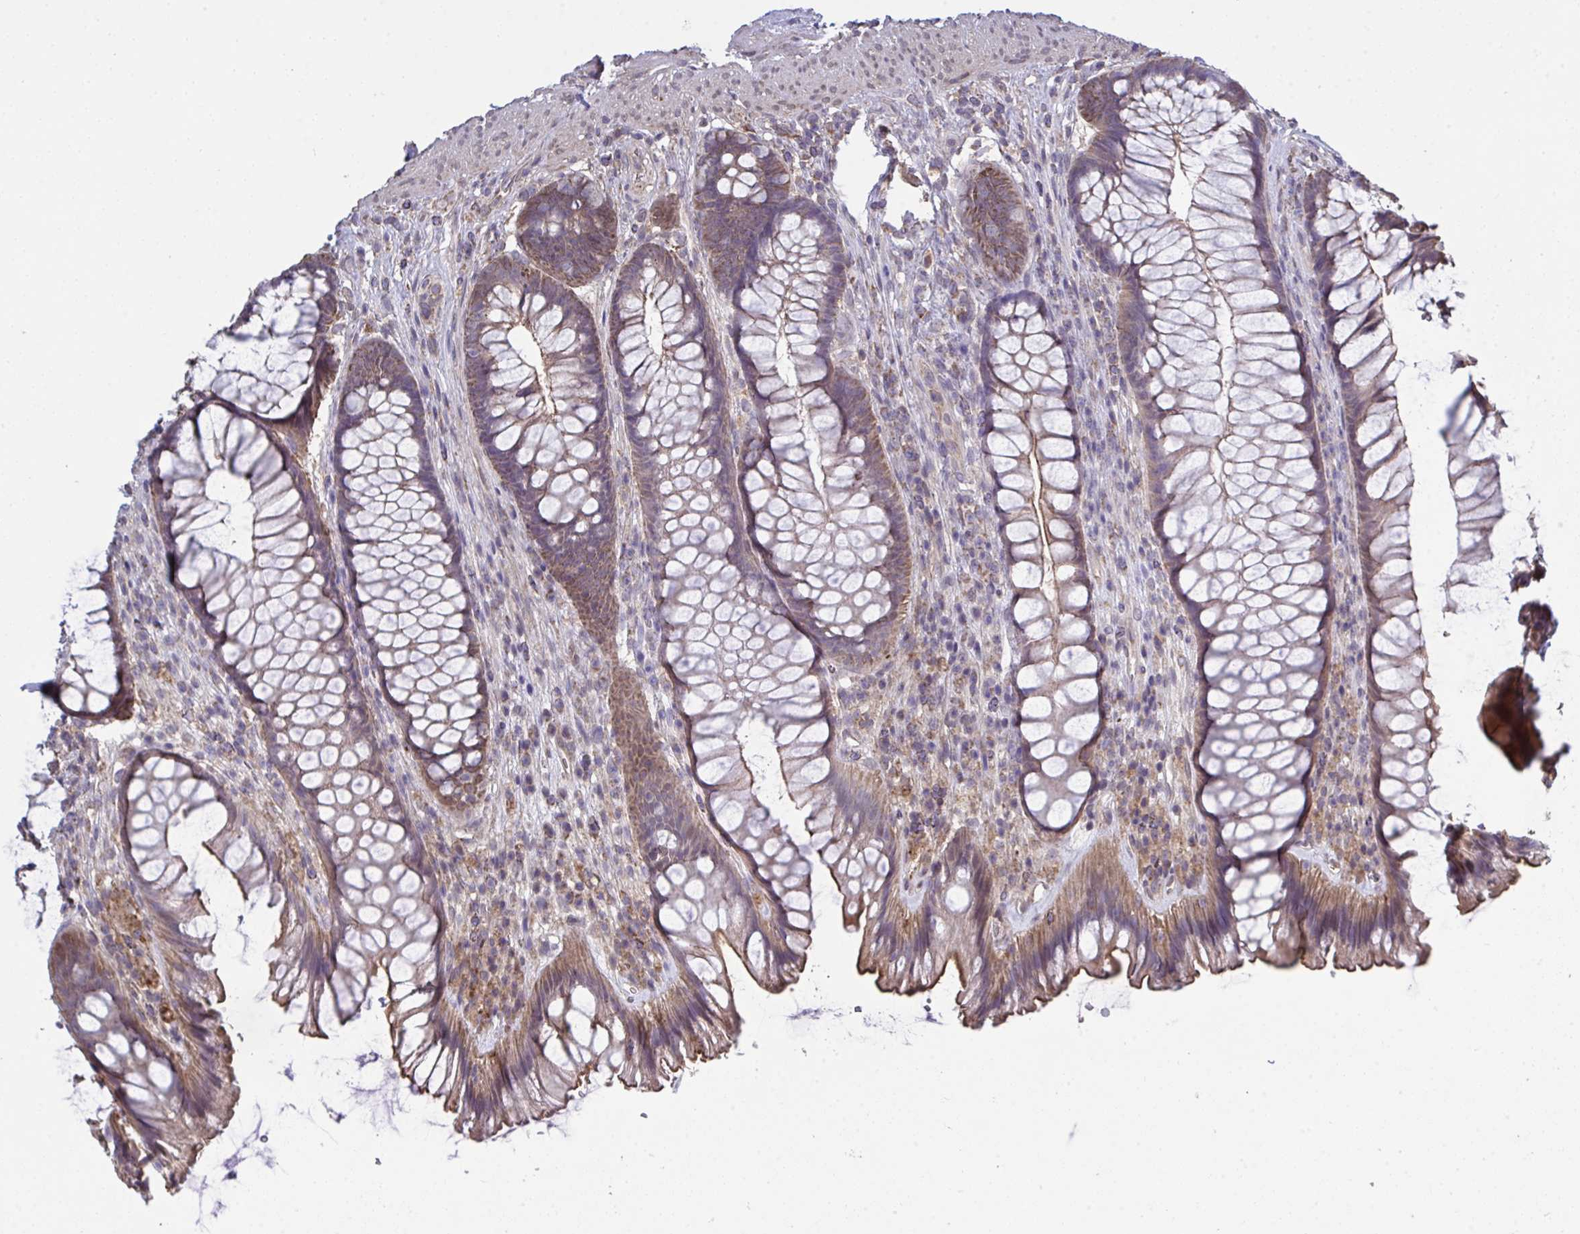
{"staining": {"intensity": "weak", "quantity": ">75%", "location": "cytoplasmic/membranous"}, "tissue": "rectum", "cell_type": "Glandular cells", "image_type": "normal", "snomed": [{"axis": "morphology", "description": "Normal tissue, NOS"}, {"axis": "topography", "description": "Rectum"}], "caption": "Brown immunohistochemical staining in unremarkable human rectum reveals weak cytoplasmic/membranous expression in approximately >75% of glandular cells.", "gene": "PPM1H", "patient": {"sex": "male", "age": 53}}